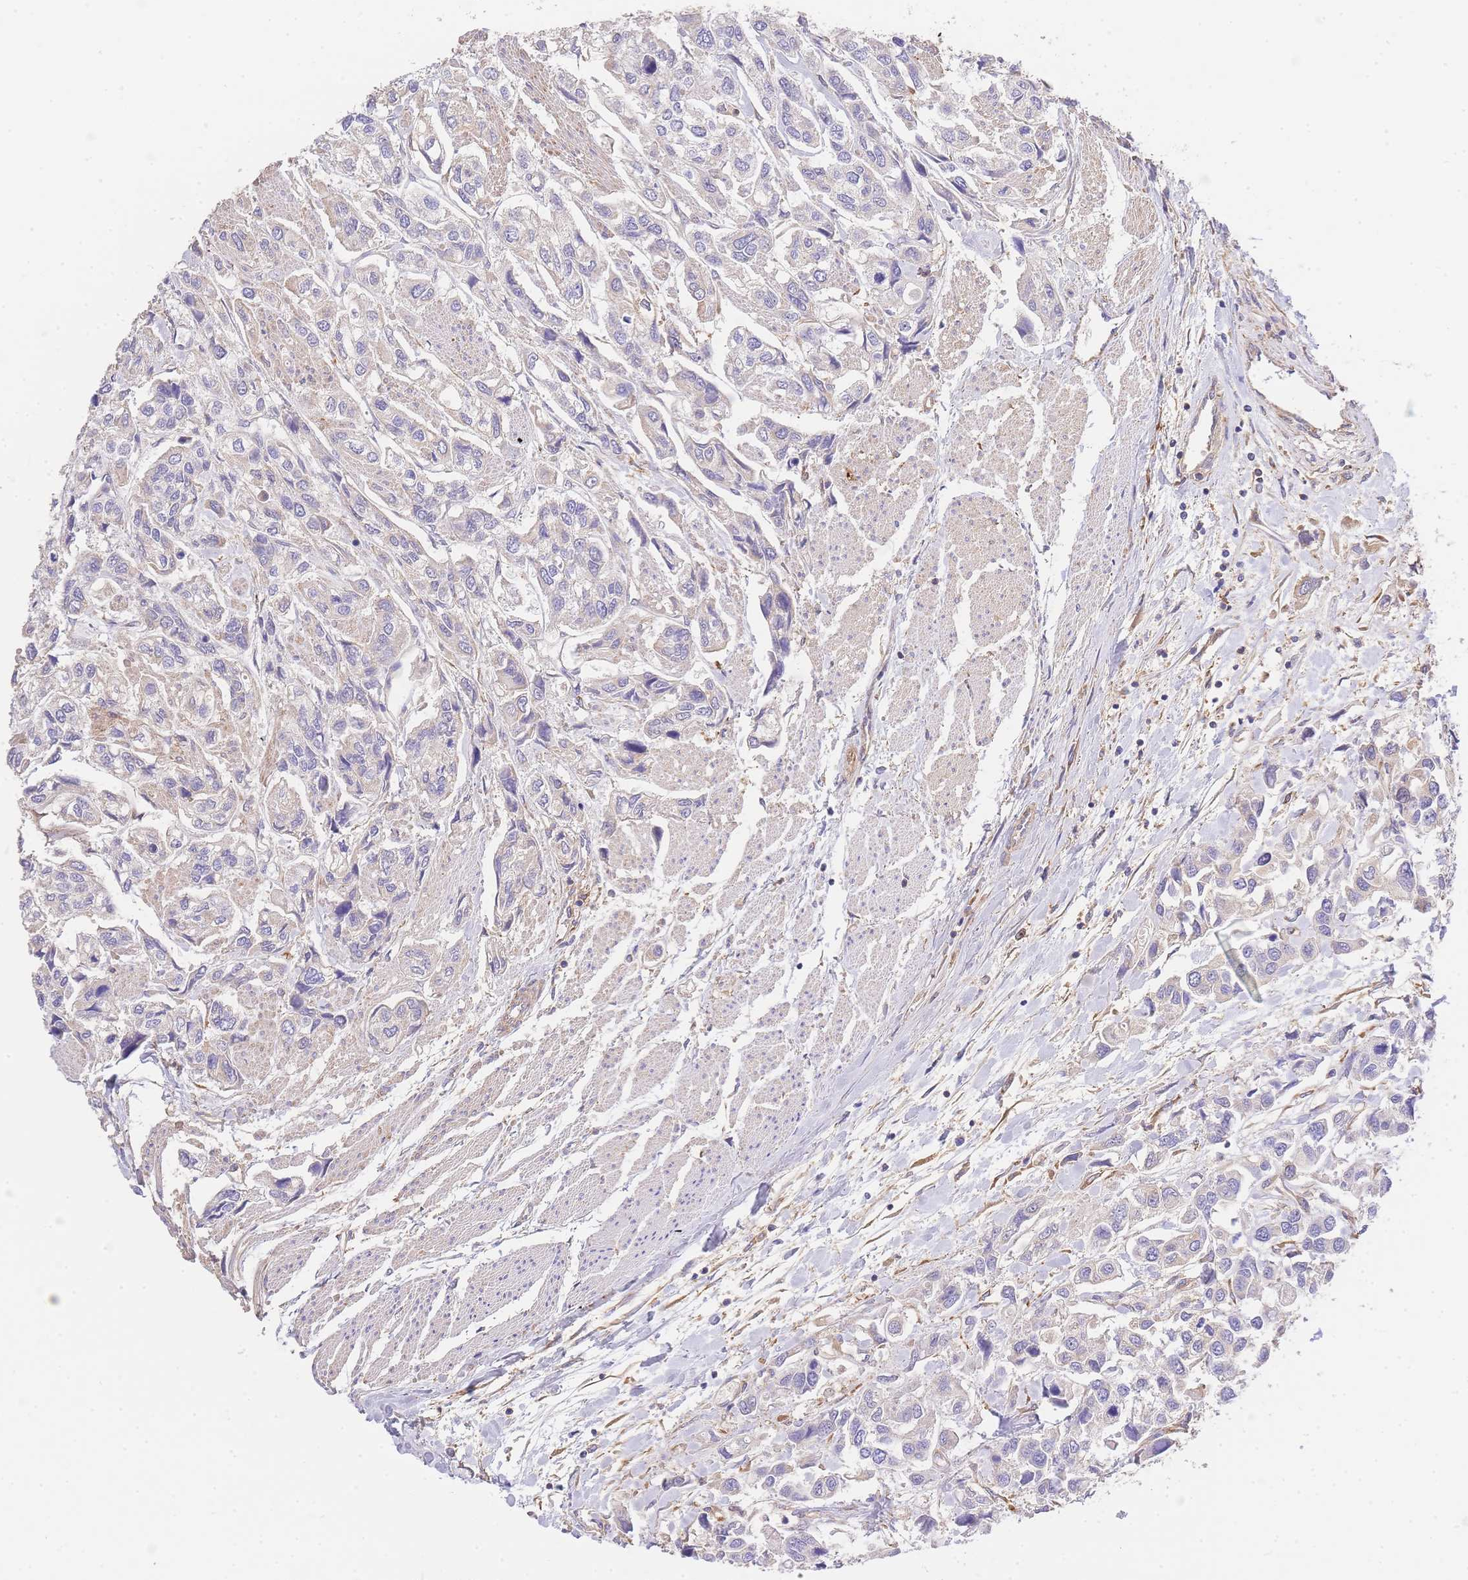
{"staining": {"intensity": "negative", "quantity": "none", "location": "none"}, "tissue": "urothelial cancer", "cell_type": "Tumor cells", "image_type": "cancer", "snomed": [{"axis": "morphology", "description": "Urothelial carcinoma, High grade"}, {"axis": "topography", "description": "Urinary bladder"}], "caption": "DAB immunohistochemical staining of urothelial cancer demonstrates no significant staining in tumor cells.", "gene": "INSYN2B", "patient": {"sex": "male", "age": 67}}